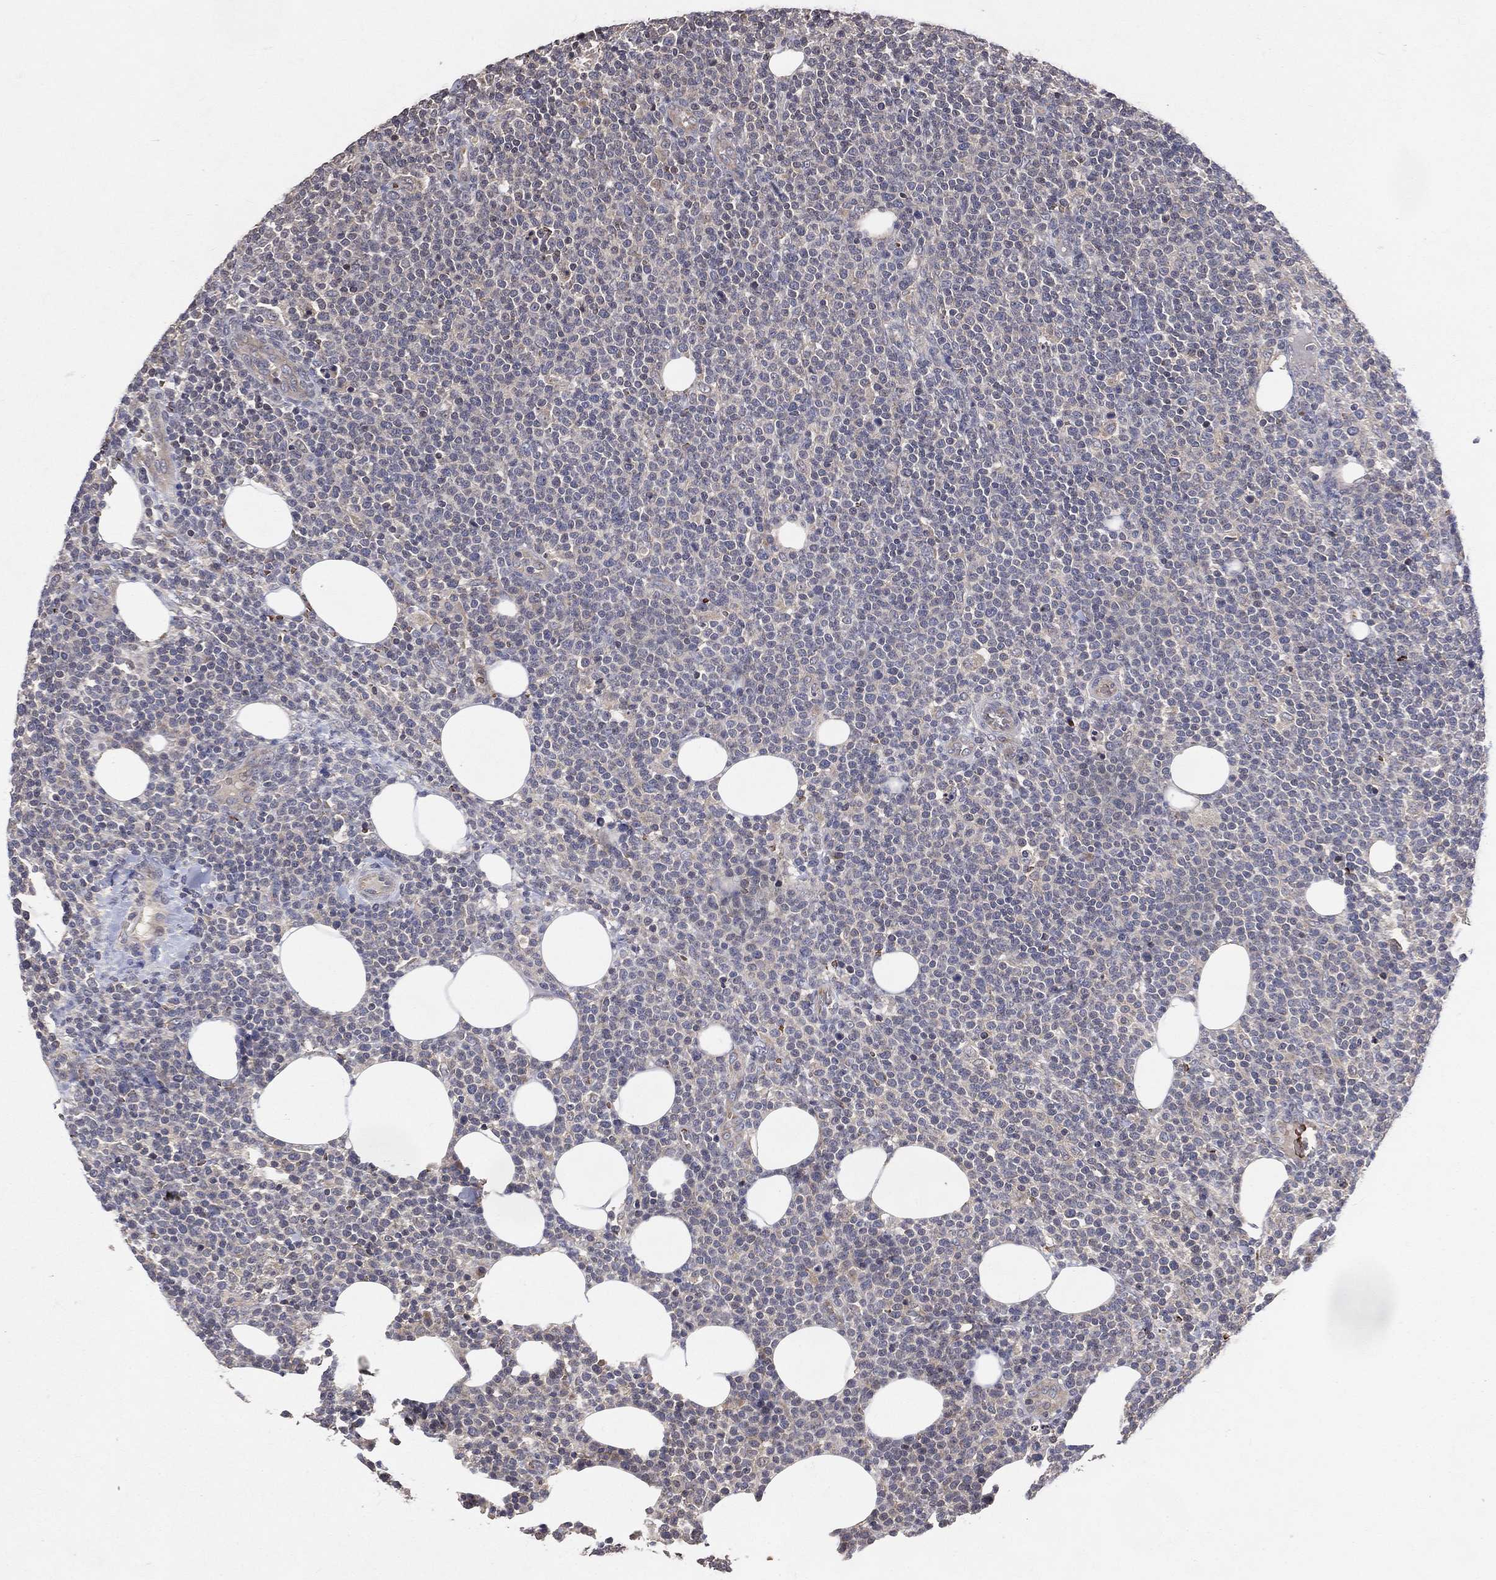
{"staining": {"intensity": "negative", "quantity": "none", "location": "none"}, "tissue": "lymphoma", "cell_type": "Tumor cells", "image_type": "cancer", "snomed": [{"axis": "morphology", "description": "Malignant lymphoma, non-Hodgkin's type, High grade"}, {"axis": "topography", "description": "Lymph node"}], "caption": "DAB immunohistochemical staining of human malignant lymphoma, non-Hodgkin's type (high-grade) exhibits no significant staining in tumor cells. (DAB (3,3'-diaminobenzidine) immunohistochemistry (IHC), high magnification).", "gene": "DNAH7", "patient": {"sex": "male", "age": 61}}